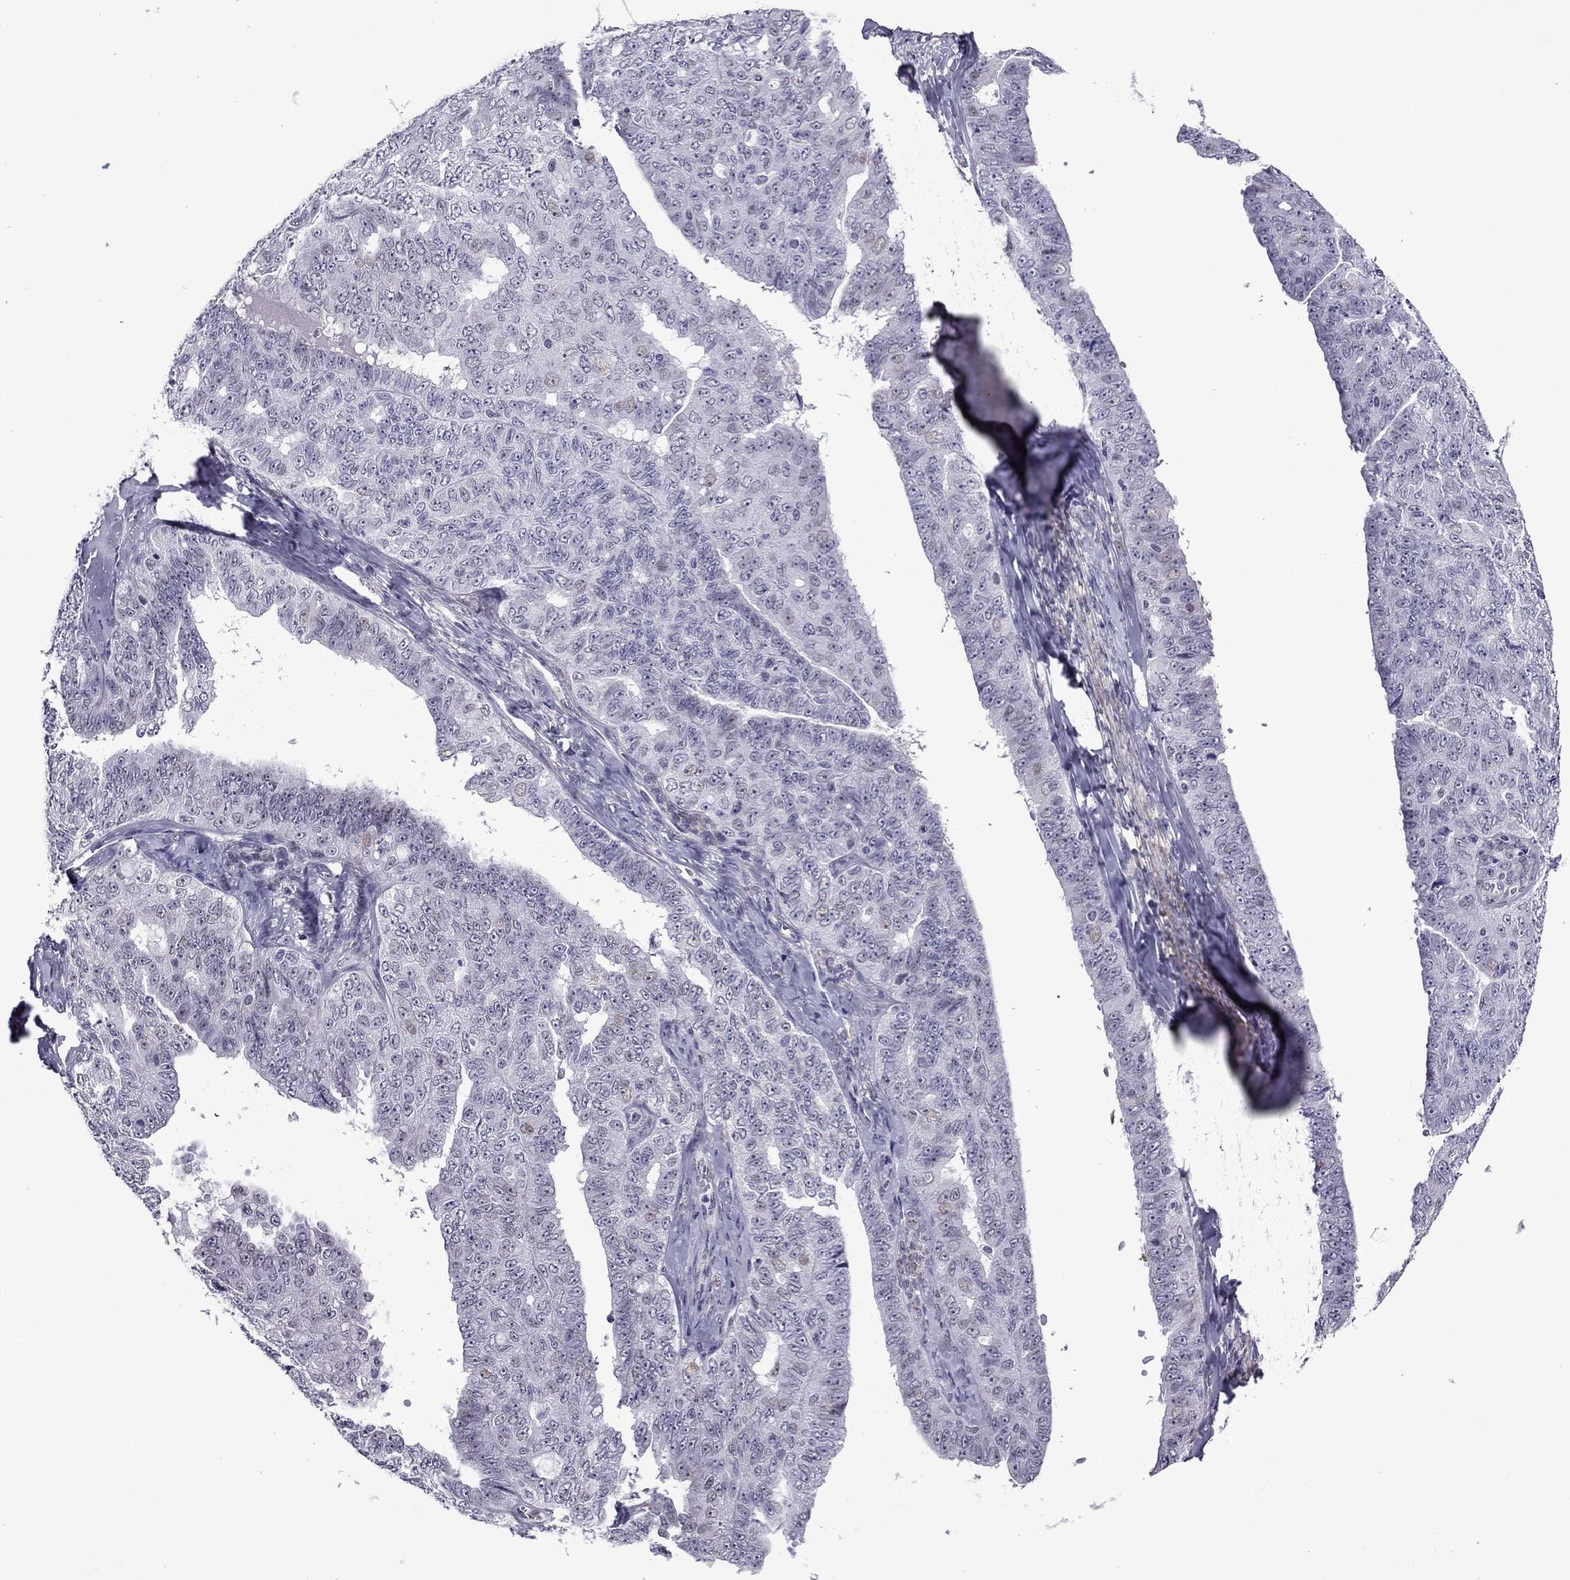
{"staining": {"intensity": "negative", "quantity": "none", "location": "none"}, "tissue": "ovarian cancer", "cell_type": "Tumor cells", "image_type": "cancer", "snomed": [{"axis": "morphology", "description": "Cystadenocarcinoma, serous, NOS"}, {"axis": "topography", "description": "Ovary"}], "caption": "This is an immunohistochemistry (IHC) histopathology image of human ovarian cancer (serous cystadenocarcinoma). There is no expression in tumor cells.", "gene": "ZNF646", "patient": {"sex": "female", "age": 71}}